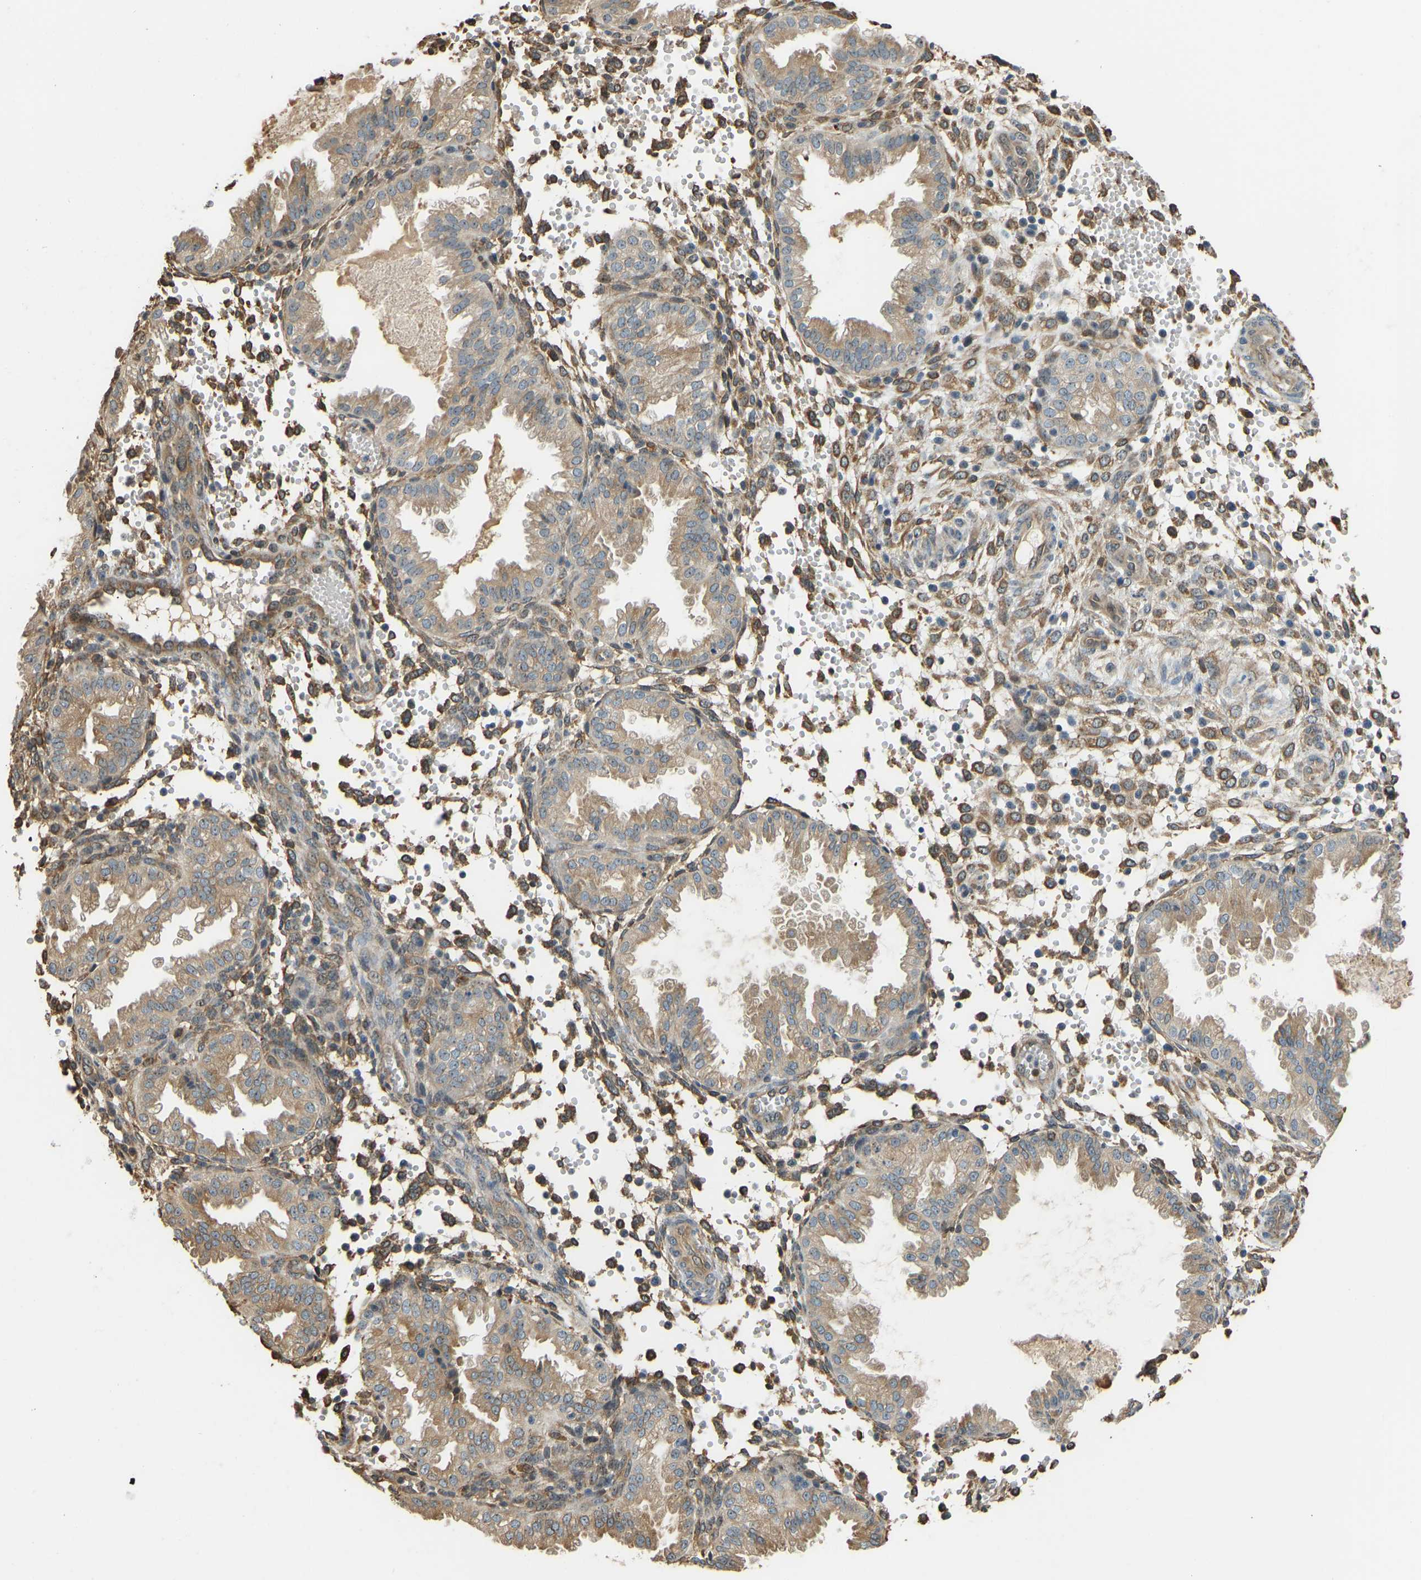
{"staining": {"intensity": "moderate", "quantity": "25%-75%", "location": "cytoplasmic/membranous"}, "tissue": "endometrium", "cell_type": "Cells in endometrial stroma", "image_type": "normal", "snomed": [{"axis": "morphology", "description": "Normal tissue, NOS"}, {"axis": "topography", "description": "Endometrium"}], "caption": "This is a histology image of IHC staining of unremarkable endometrium, which shows moderate expression in the cytoplasmic/membranous of cells in endometrial stroma.", "gene": "OS9", "patient": {"sex": "female", "age": 33}}